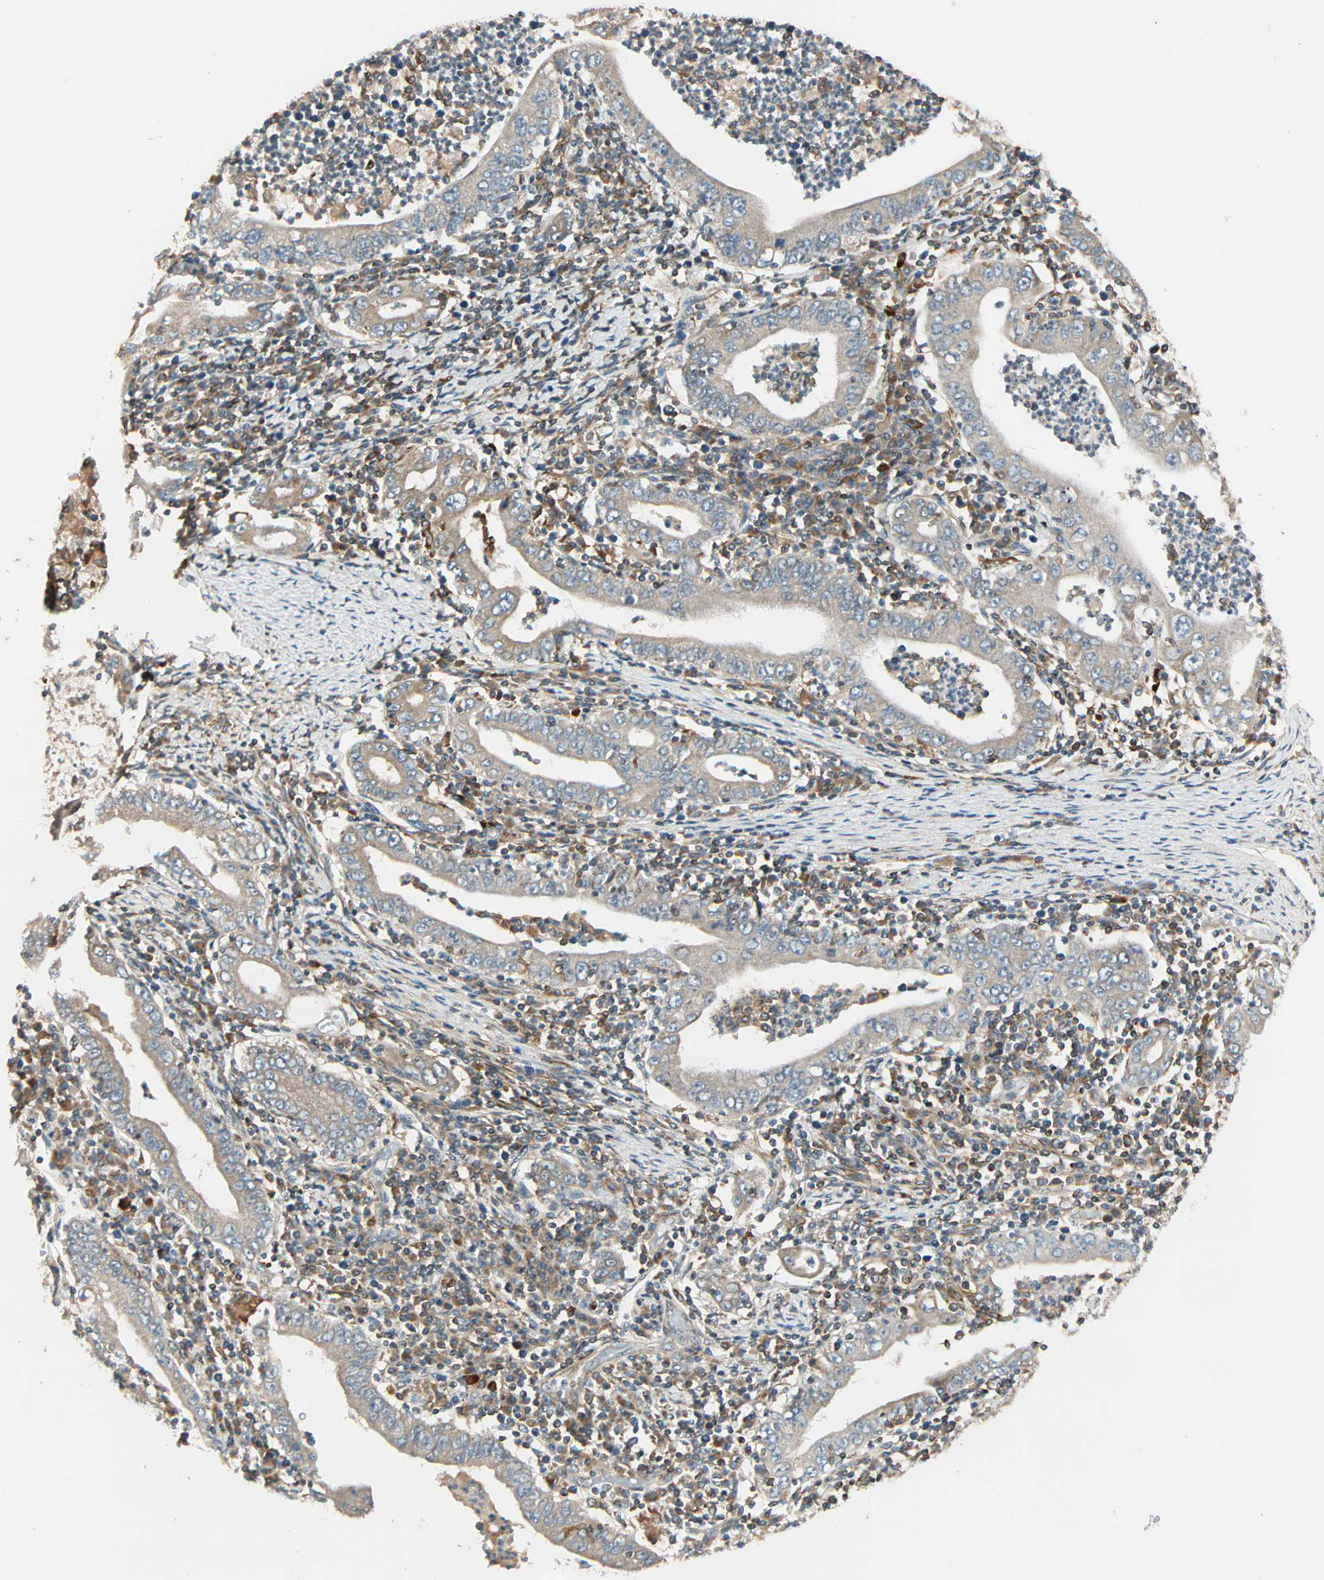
{"staining": {"intensity": "weak", "quantity": ">75%", "location": "cytoplasmic/membranous"}, "tissue": "stomach cancer", "cell_type": "Tumor cells", "image_type": "cancer", "snomed": [{"axis": "morphology", "description": "Normal tissue, NOS"}, {"axis": "morphology", "description": "Adenocarcinoma, NOS"}, {"axis": "topography", "description": "Esophagus"}, {"axis": "topography", "description": "Stomach, upper"}, {"axis": "topography", "description": "Peripheral nerve tissue"}], "caption": "Immunohistochemistry (IHC) (DAB) staining of stomach cancer (adenocarcinoma) reveals weak cytoplasmic/membranous protein positivity in approximately >75% of tumor cells.", "gene": "PNPLA6", "patient": {"sex": "male", "age": 62}}